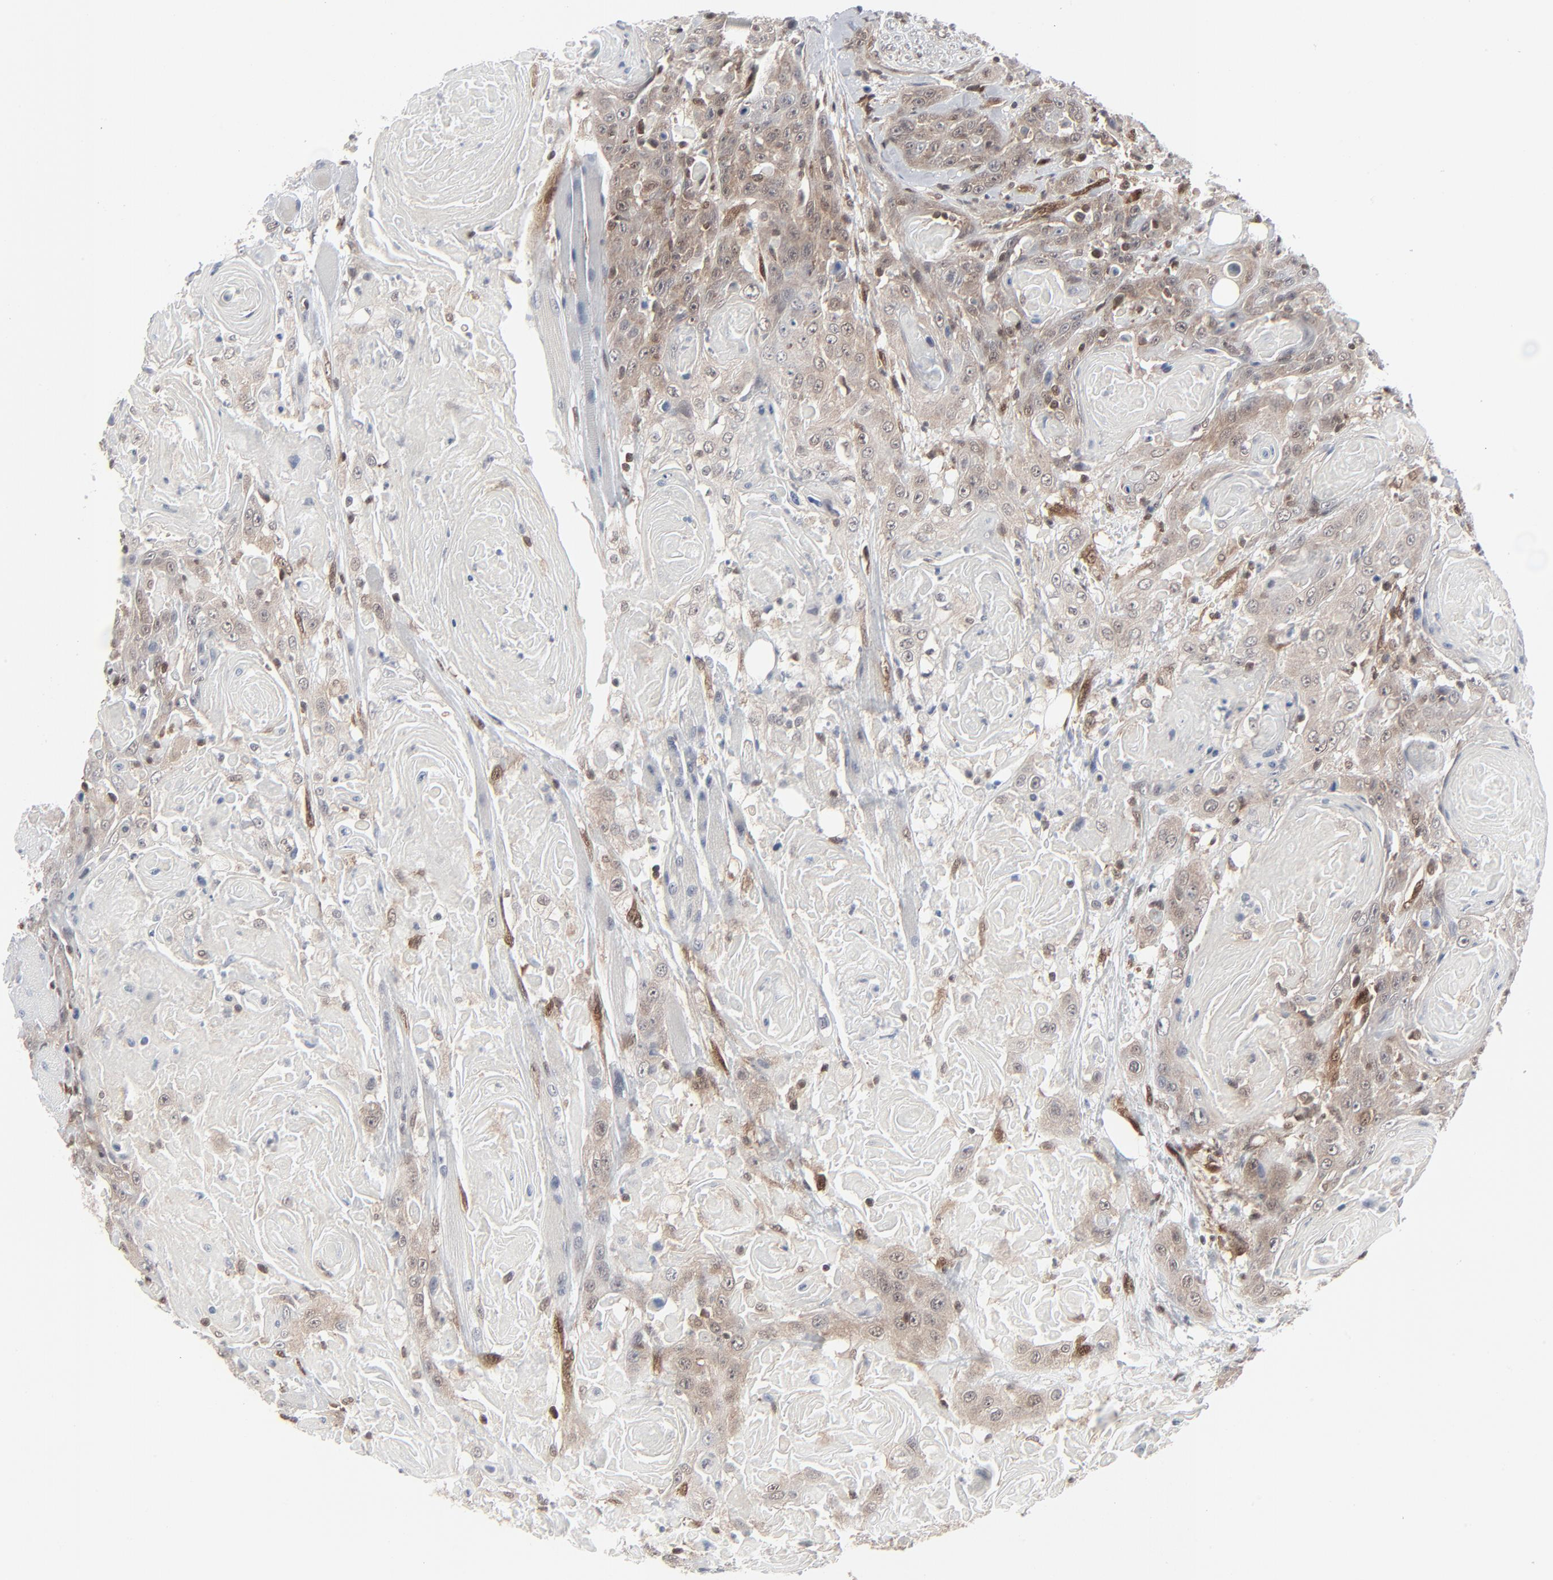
{"staining": {"intensity": "weak", "quantity": ">75%", "location": "cytoplasmic/membranous,nuclear"}, "tissue": "head and neck cancer", "cell_type": "Tumor cells", "image_type": "cancer", "snomed": [{"axis": "morphology", "description": "Squamous cell carcinoma, NOS"}, {"axis": "topography", "description": "Head-Neck"}], "caption": "Head and neck cancer stained with immunohistochemistry demonstrates weak cytoplasmic/membranous and nuclear positivity in approximately >75% of tumor cells. (DAB = brown stain, brightfield microscopy at high magnification).", "gene": "AKT1", "patient": {"sex": "female", "age": 84}}